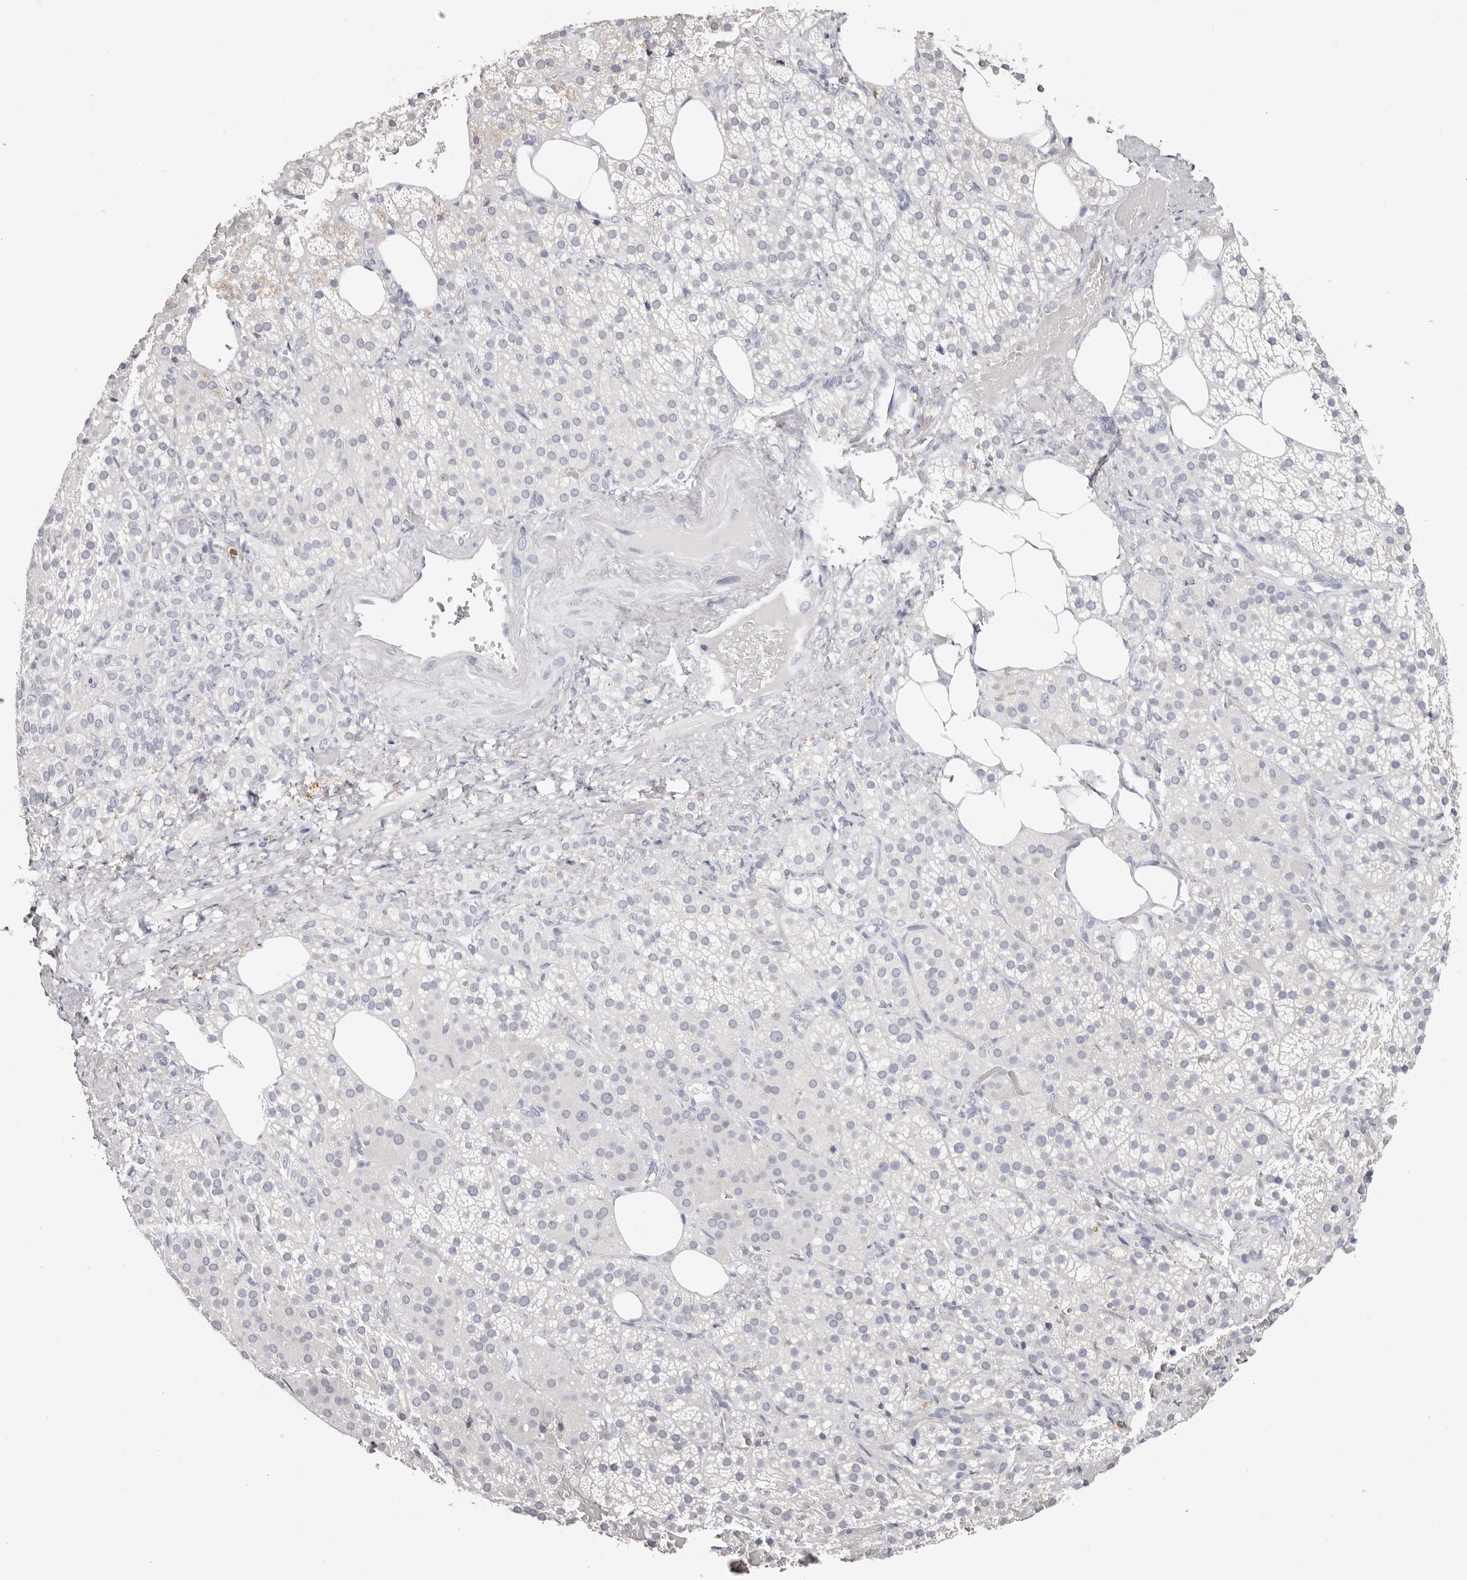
{"staining": {"intensity": "weak", "quantity": "<25%", "location": "cytoplasmic/membranous"}, "tissue": "adrenal gland", "cell_type": "Glandular cells", "image_type": "normal", "snomed": [{"axis": "morphology", "description": "Normal tissue, NOS"}, {"axis": "topography", "description": "Adrenal gland"}], "caption": "DAB (3,3'-diaminobenzidine) immunohistochemical staining of benign adrenal gland shows no significant positivity in glandular cells.", "gene": "AKNAD1", "patient": {"sex": "female", "age": 59}}